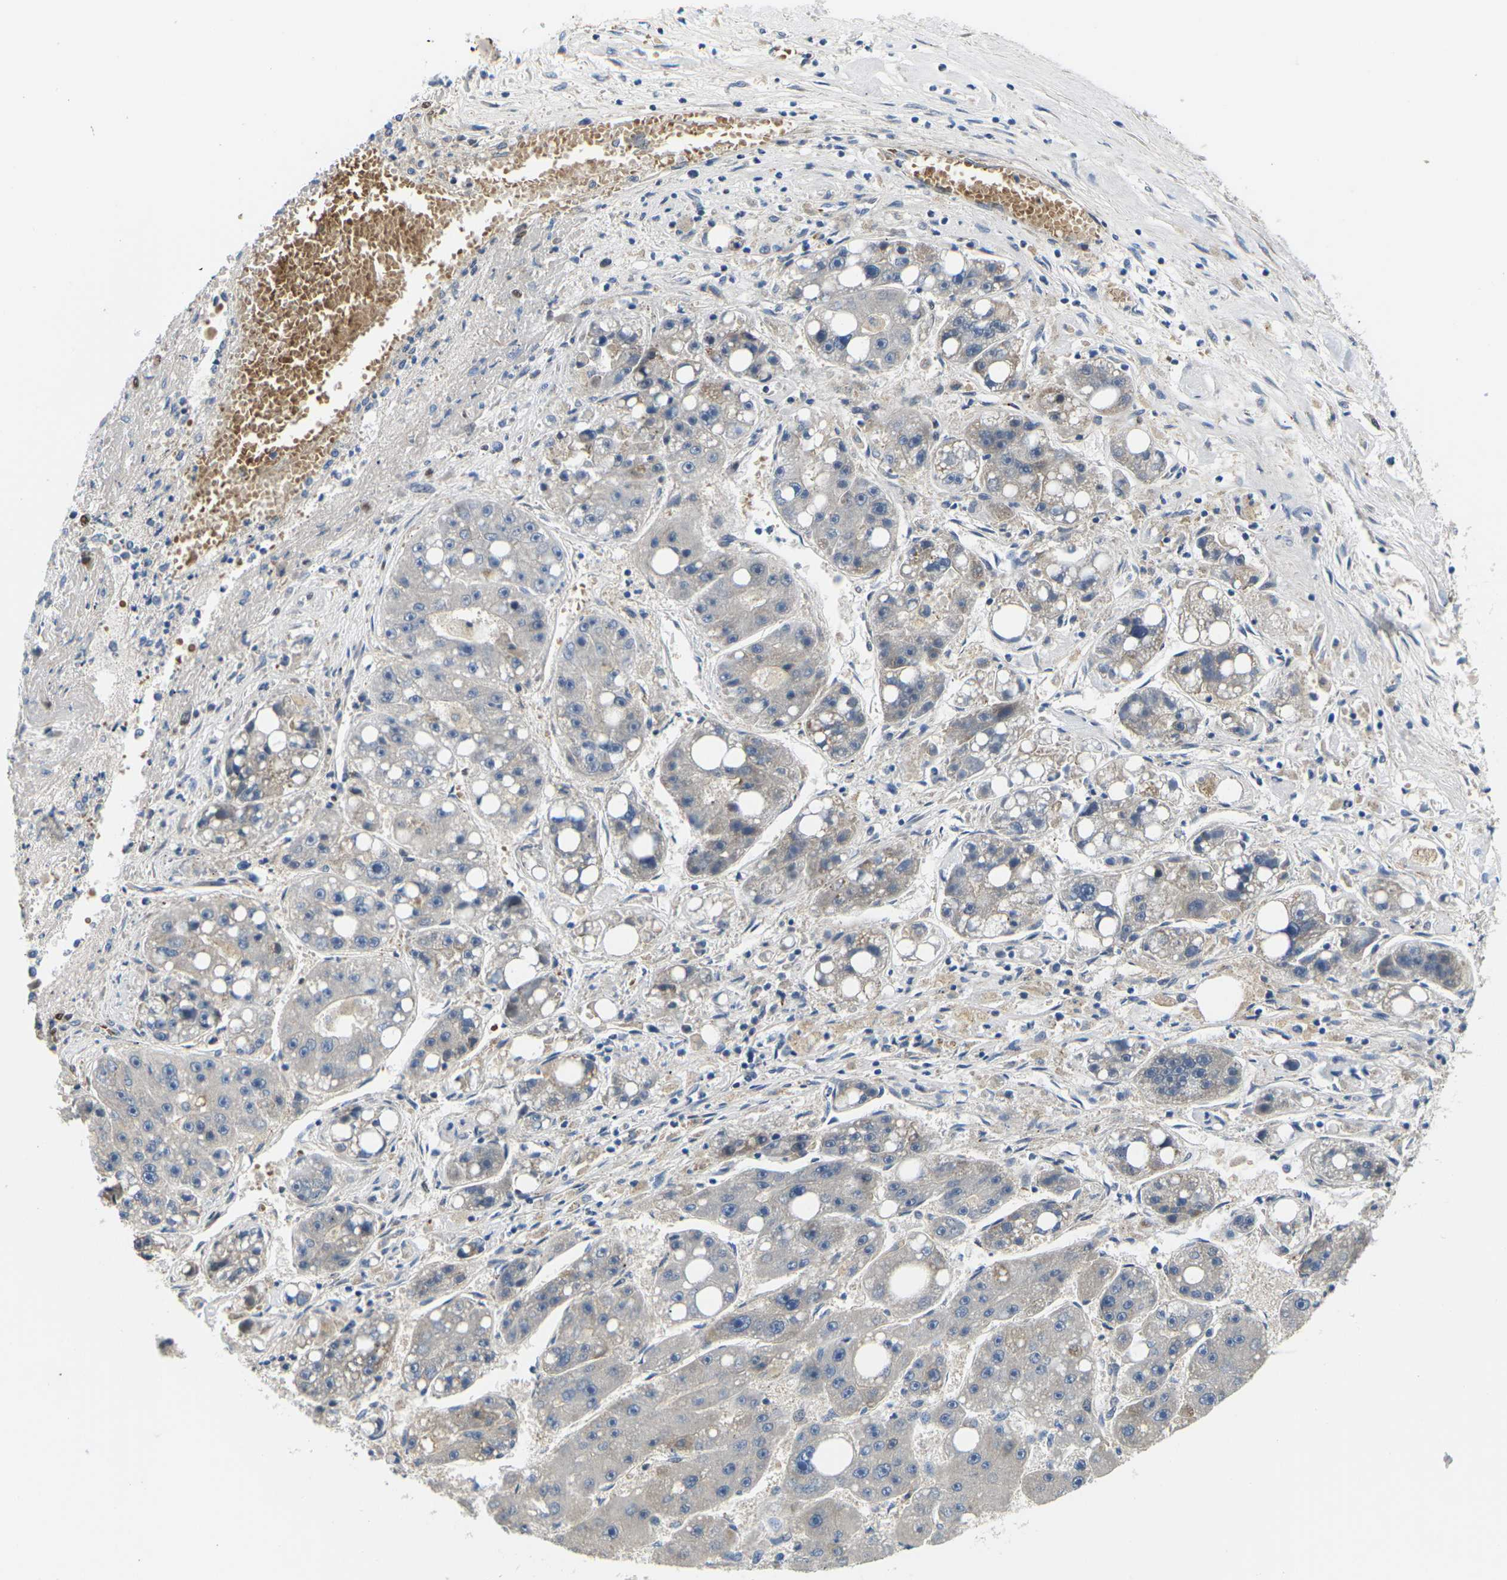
{"staining": {"intensity": "negative", "quantity": "none", "location": "none"}, "tissue": "liver cancer", "cell_type": "Tumor cells", "image_type": "cancer", "snomed": [{"axis": "morphology", "description": "Carcinoma, Hepatocellular, NOS"}, {"axis": "topography", "description": "Liver"}], "caption": "Tumor cells are negative for brown protein staining in liver cancer (hepatocellular carcinoma).", "gene": "ERBB4", "patient": {"sex": "female", "age": 61}}